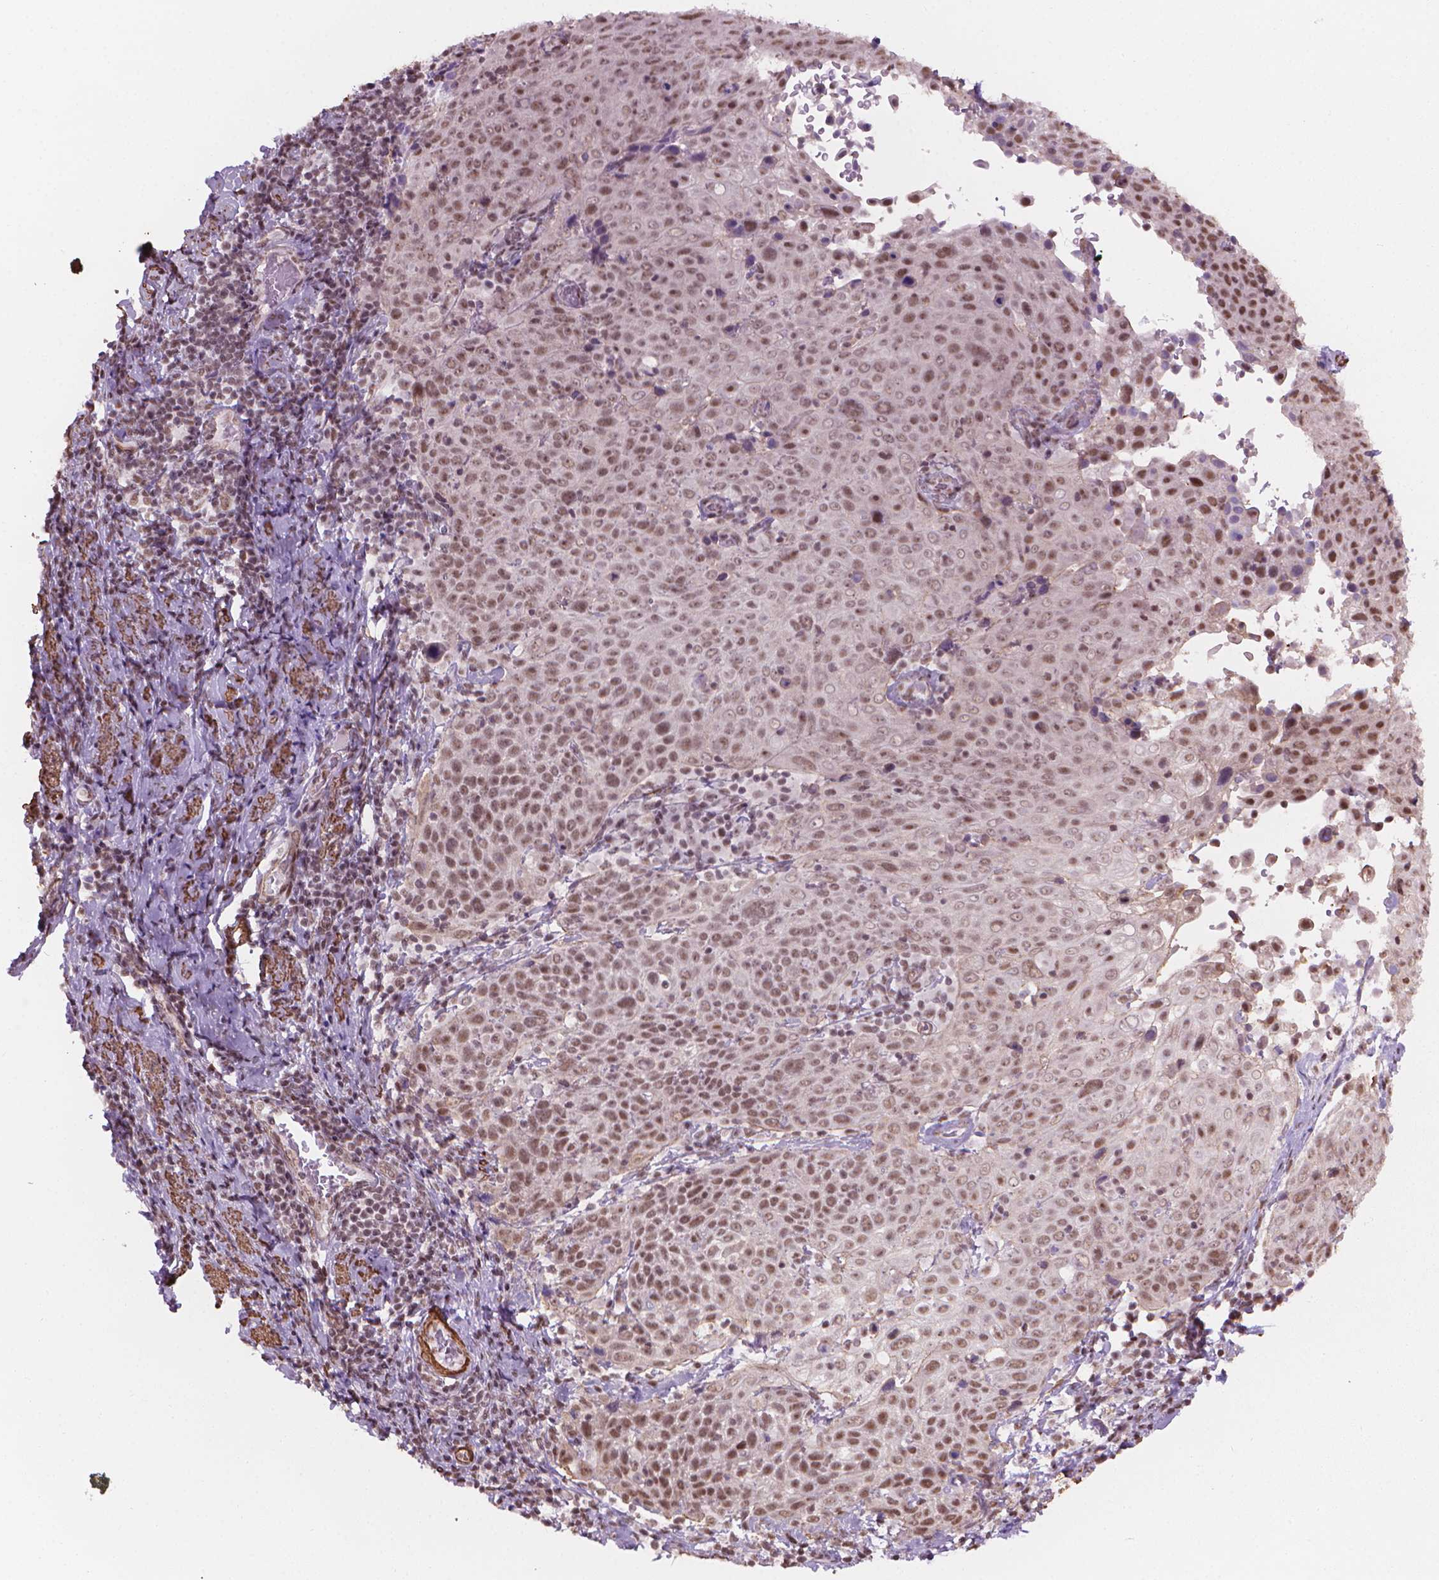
{"staining": {"intensity": "weak", "quantity": ">75%", "location": "nuclear"}, "tissue": "cervical cancer", "cell_type": "Tumor cells", "image_type": "cancer", "snomed": [{"axis": "morphology", "description": "Squamous cell carcinoma, NOS"}, {"axis": "topography", "description": "Cervix"}], "caption": "IHC (DAB (3,3'-diaminobenzidine)) staining of human squamous cell carcinoma (cervical) displays weak nuclear protein expression in approximately >75% of tumor cells. The staining was performed using DAB (3,3'-diaminobenzidine), with brown indicating positive protein expression. Nuclei are stained blue with hematoxylin.", "gene": "HOXD4", "patient": {"sex": "female", "age": 61}}